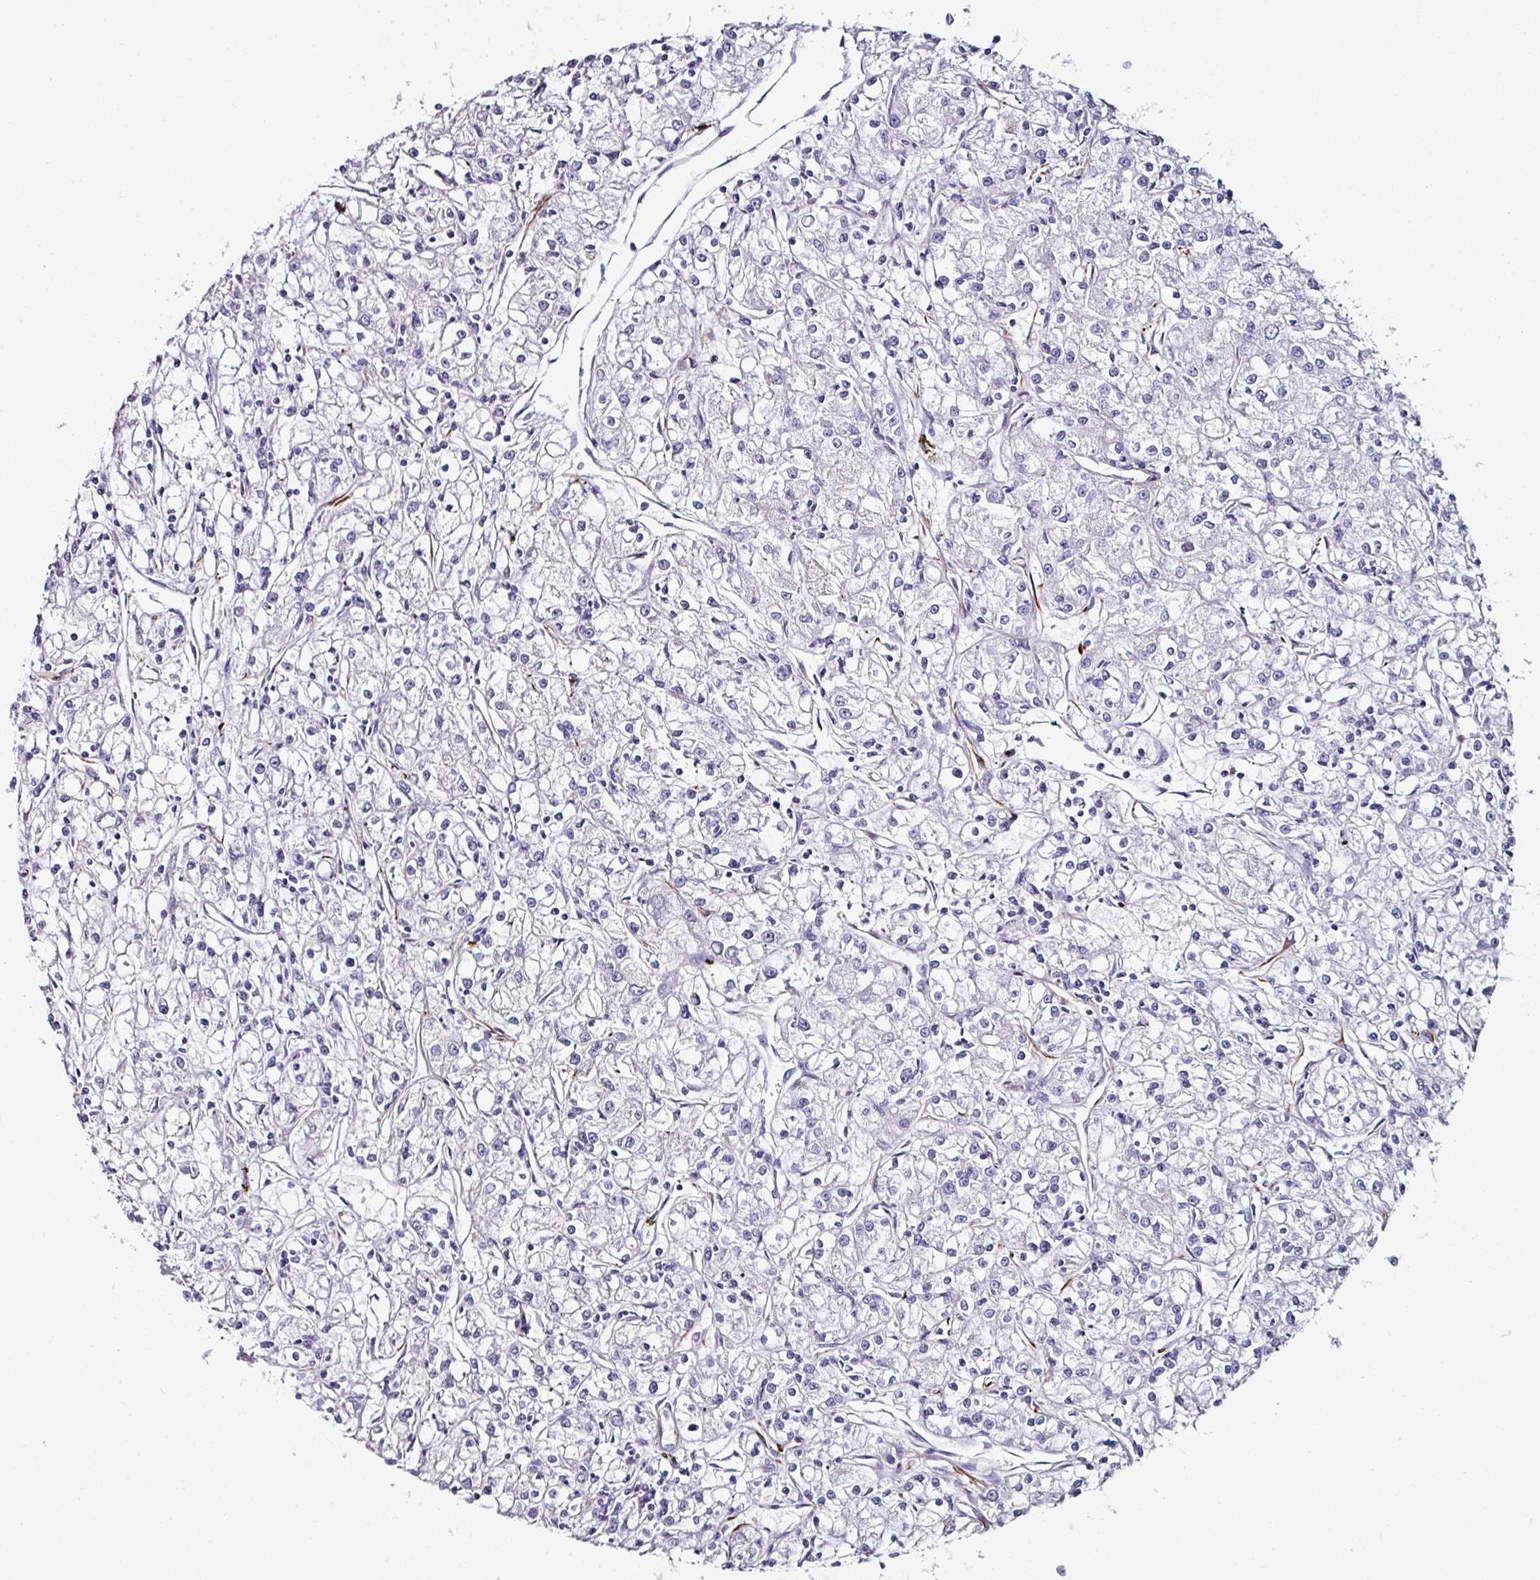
{"staining": {"intensity": "negative", "quantity": "none", "location": "none"}, "tissue": "renal cancer", "cell_type": "Tumor cells", "image_type": "cancer", "snomed": [{"axis": "morphology", "description": "Adenocarcinoma, NOS"}, {"axis": "topography", "description": "Kidney"}], "caption": "Renal adenocarcinoma was stained to show a protein in brown. There is no significant expression in tumor cells.", "gene": "TMPRSS9", "patient": {"sex": "female", "age": 59}}